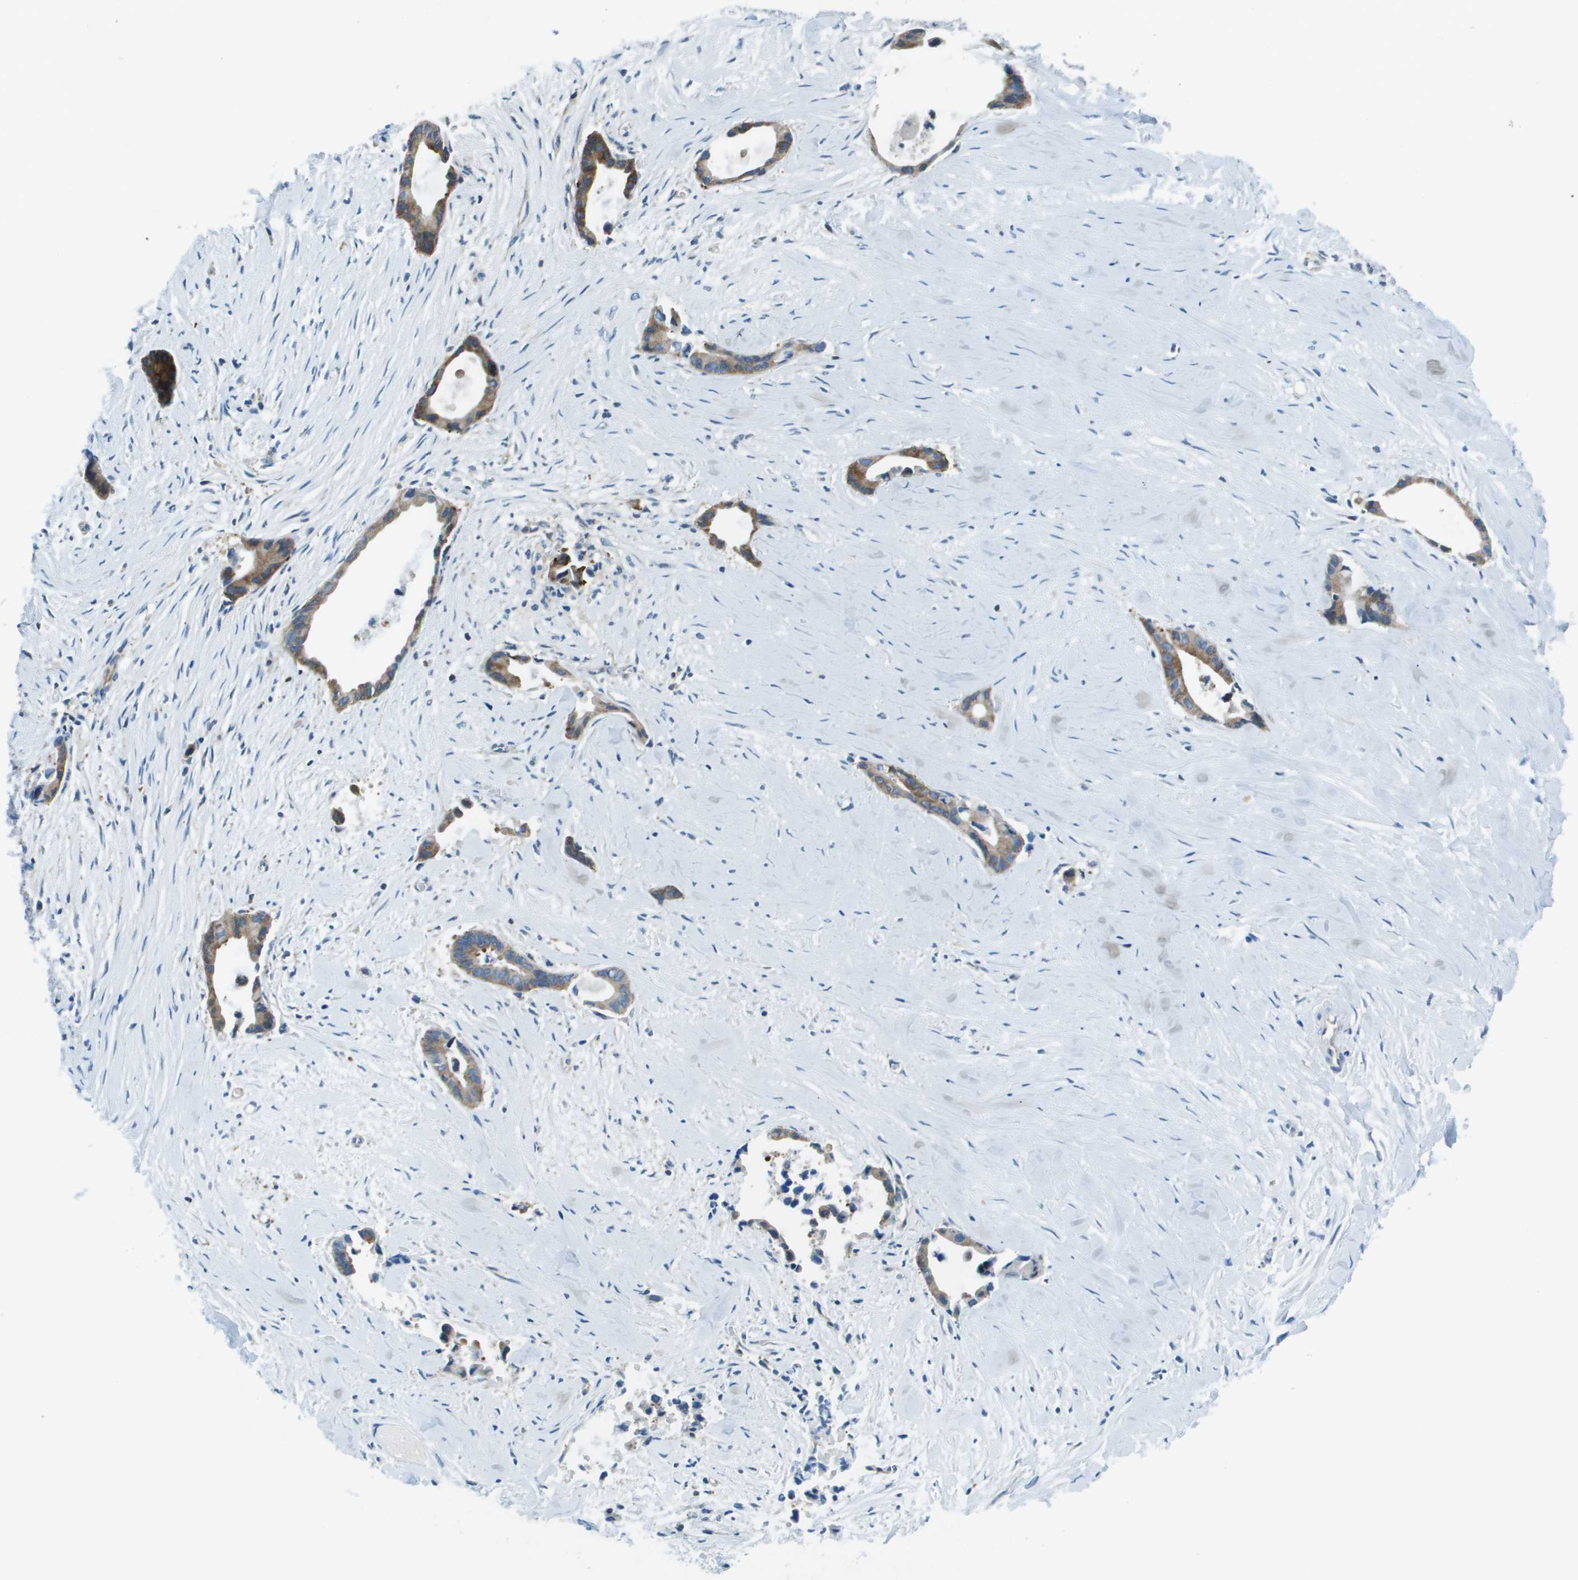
{"staining": {"intensity": "moderate", "quantity": ">75%", "location": "cytoplasmic/membranous"}, "tissue": "liver cancer", "cell_type": "Tumor cells", "image_type": "cancer", "snomed": [{"axis": "morphology", "description": "Cholangiocarcinoma"}, {"axis": "topography", "description": "Liver"}], "caption": "Liver cancer (cholangiocarcinoma) tissue exhibits moderate cytoplasmic/membranous staining in about >75% of tumor cells, visualized by immunohistochemistry.", "gene": "STIP1", "patient": {"sex": "female", "age": 55}}